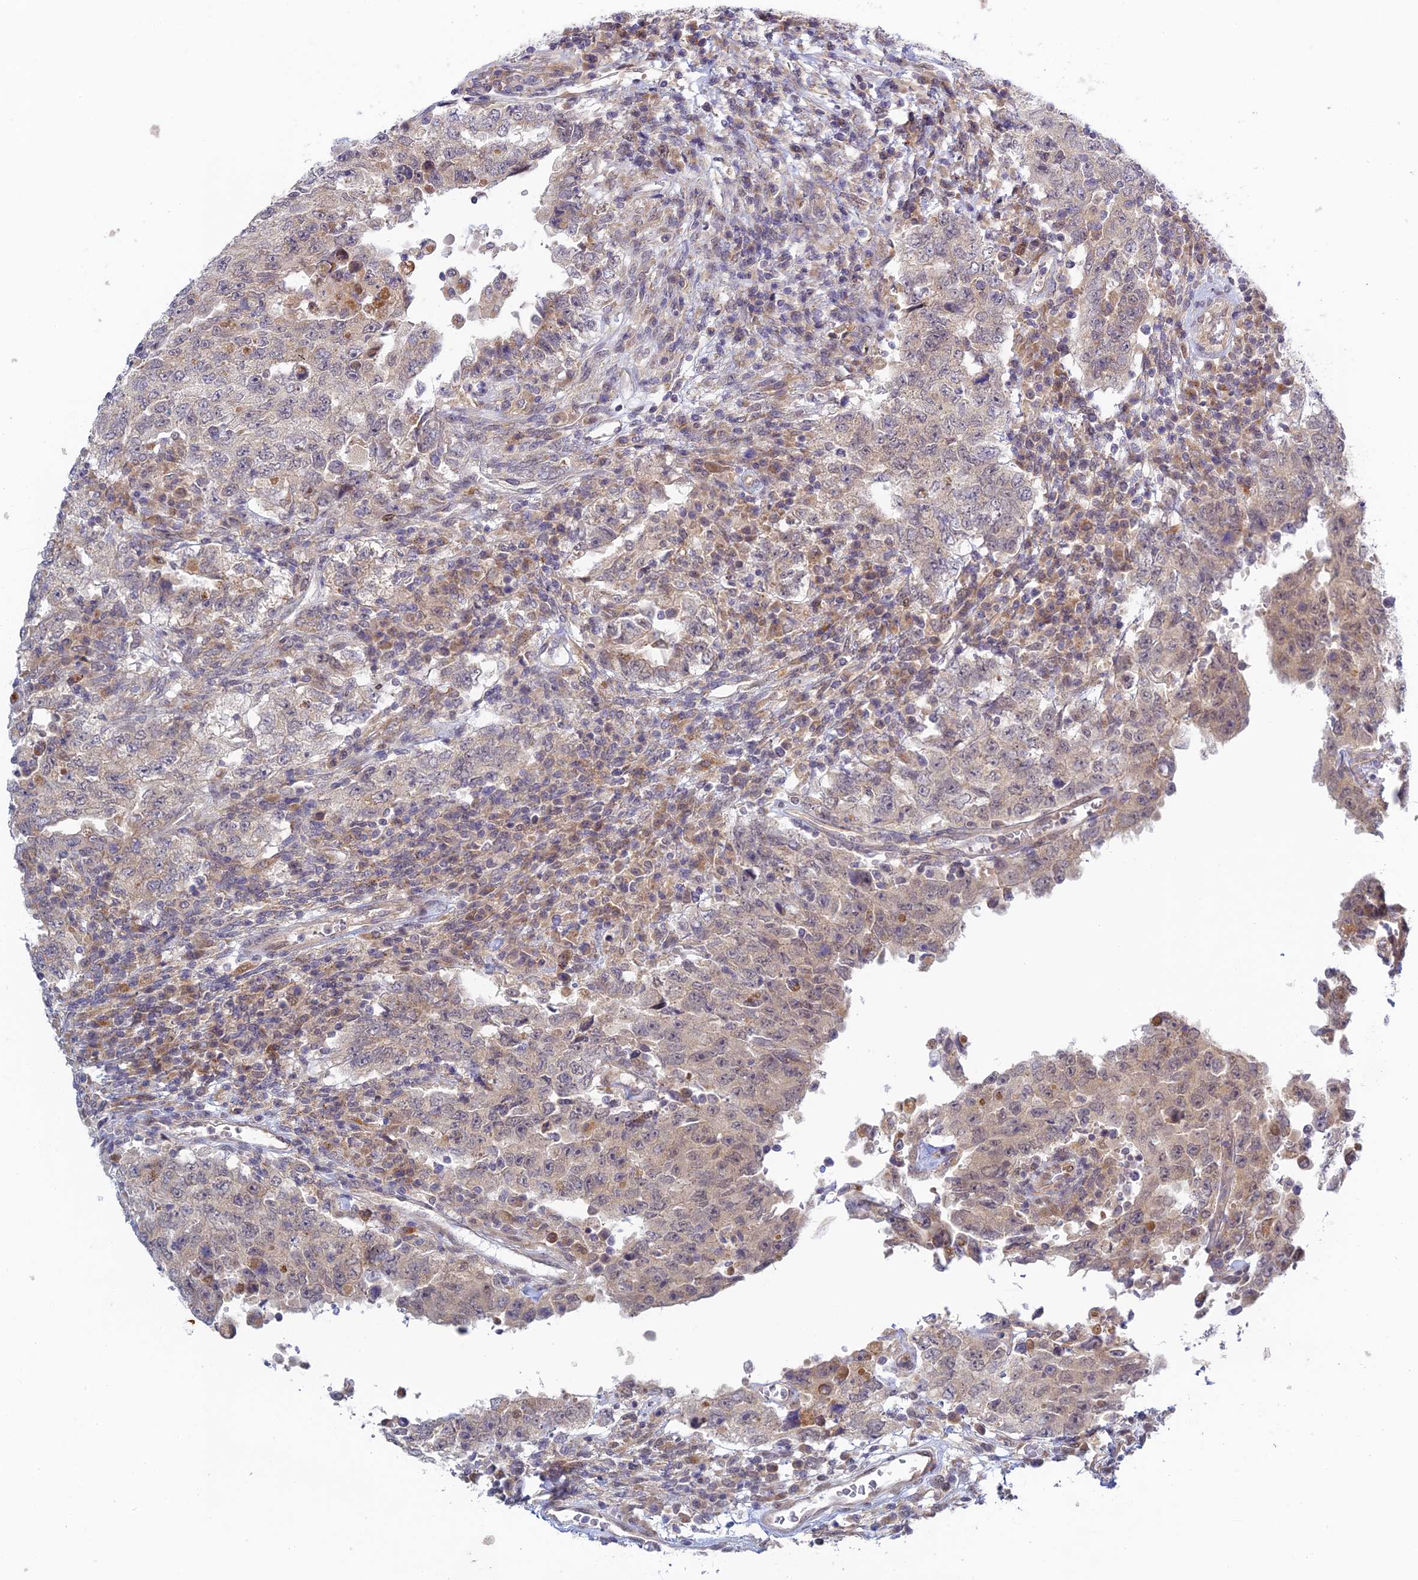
{"staining": {"intensity": "weak", "quantity": "<25%", "location": "cytoplasmic/membranous"}, "tissue": "testis cancer", "cell_type": "Tumor cells", "image_type": "cancer", "snomed": [{"axis": "morphology", "description": "Carcinoma, Embryonal, NOS"}, {"axis": "topography", "description": "Testis"}], "caption": "This is an IHC histopathology image of testis cancer. There is no staining in tumor cells.", "gene": "SKIC8", "patient": {"sex": "male", "age": 26}}